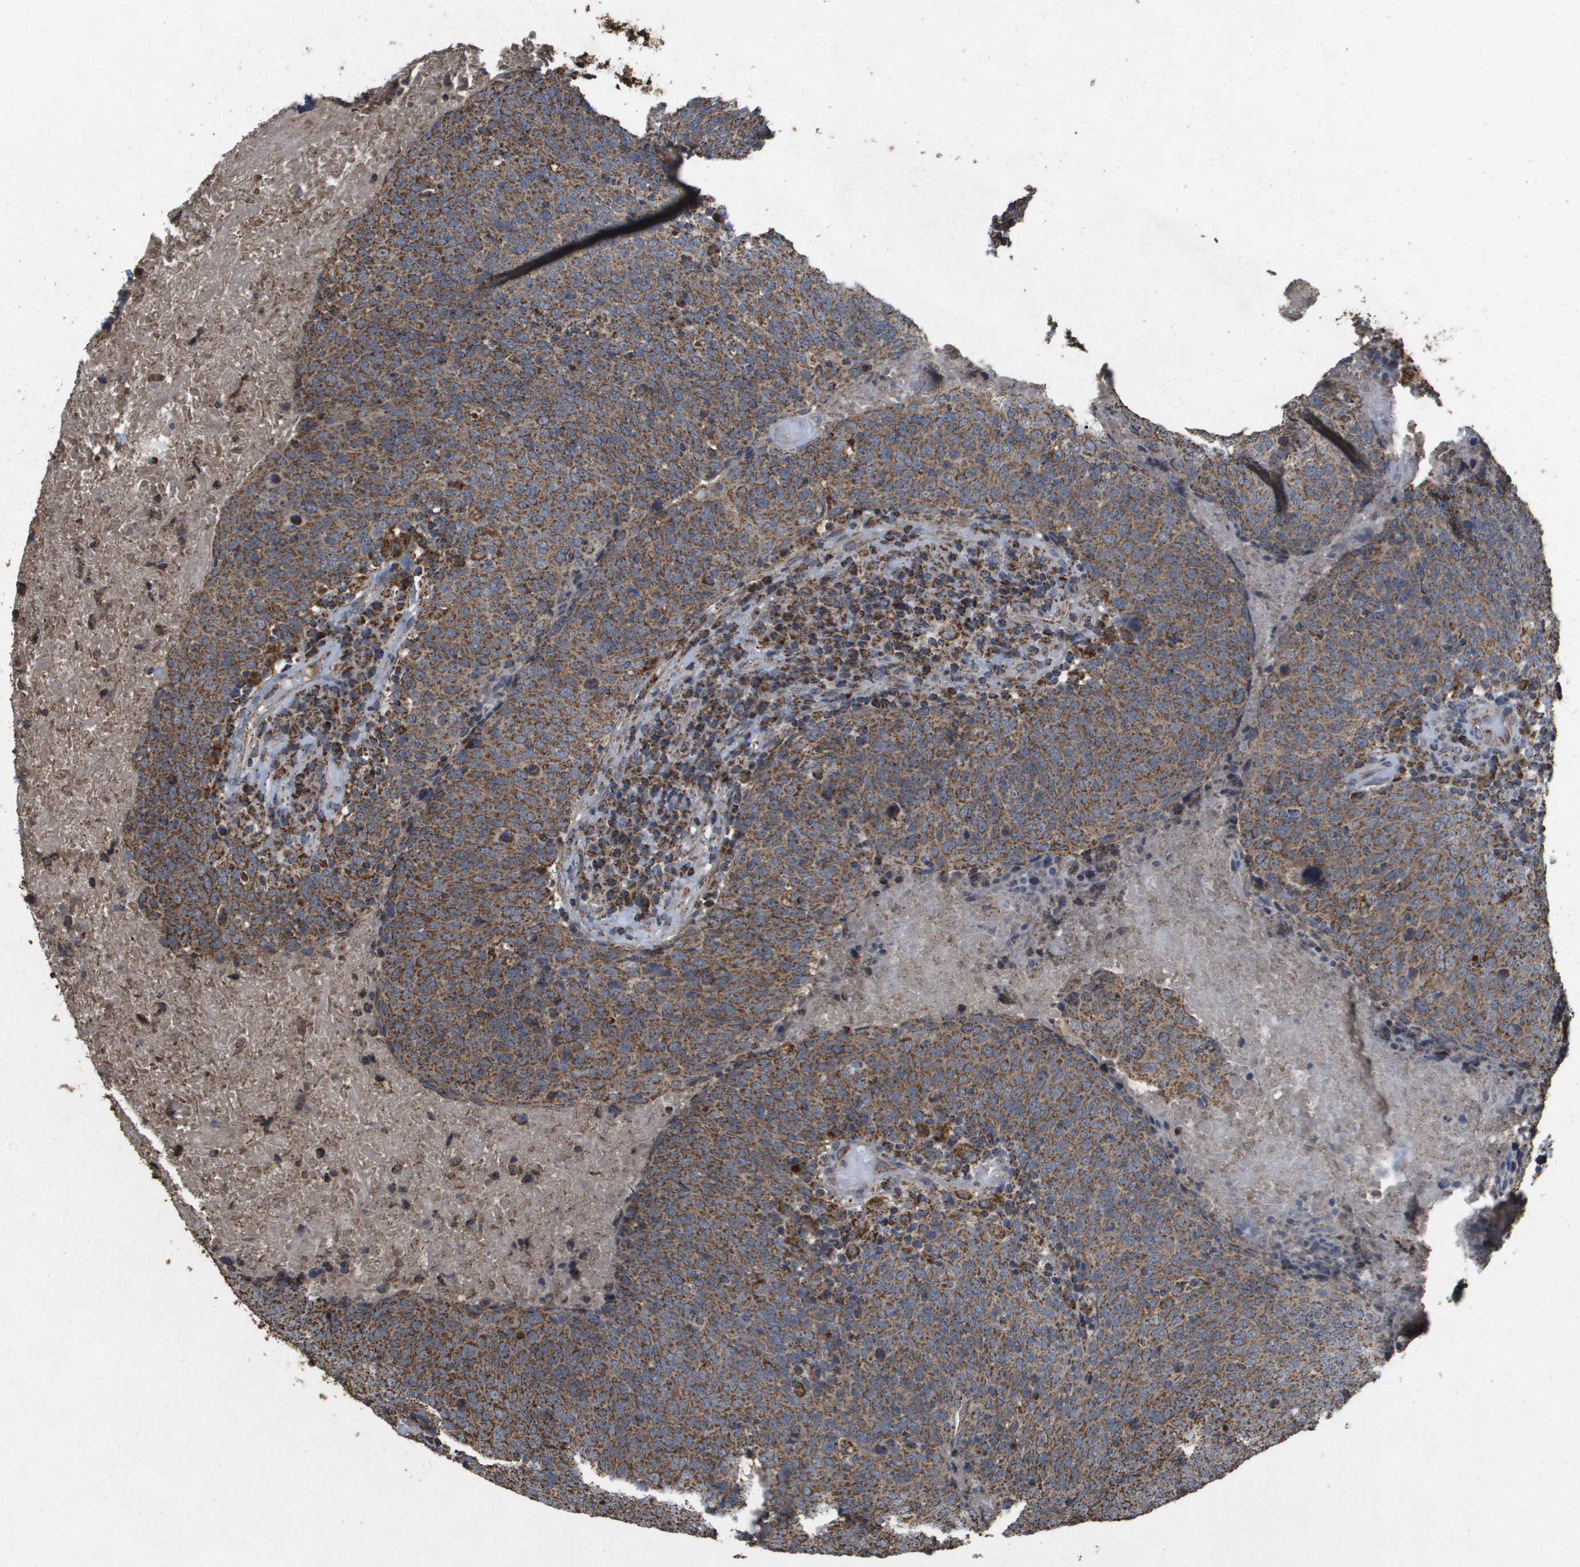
{"staining": {"intensity": "moderate", "quantity": ">75%", "location": "cytoplasmic/membranous"}, "tissue": "head and neck cancer", "cell_type": "Tumor cells", "image_type": "cancer", "snomed": [{"axis": "morphology", "description": "Squamous cell carcinoma, NOS"}, {"axis": "morphology", "description": "Squamous cell carcinoma, metastatic, NOS"}, {"axis": "topography", "description": "Lymph node"}, {"axis": "topography", "description": "Head-Neck"}], "caption": "Immunohistochemical staining of head and neck cancer (metastatic squamous cell carcinoma) displays medium levels of moderate cytoplasmic/membranous protein positivity in approximately >75% of tumor cells.", "gene": "HSPE1", "patient": {"sex": "male", "age": 62}}